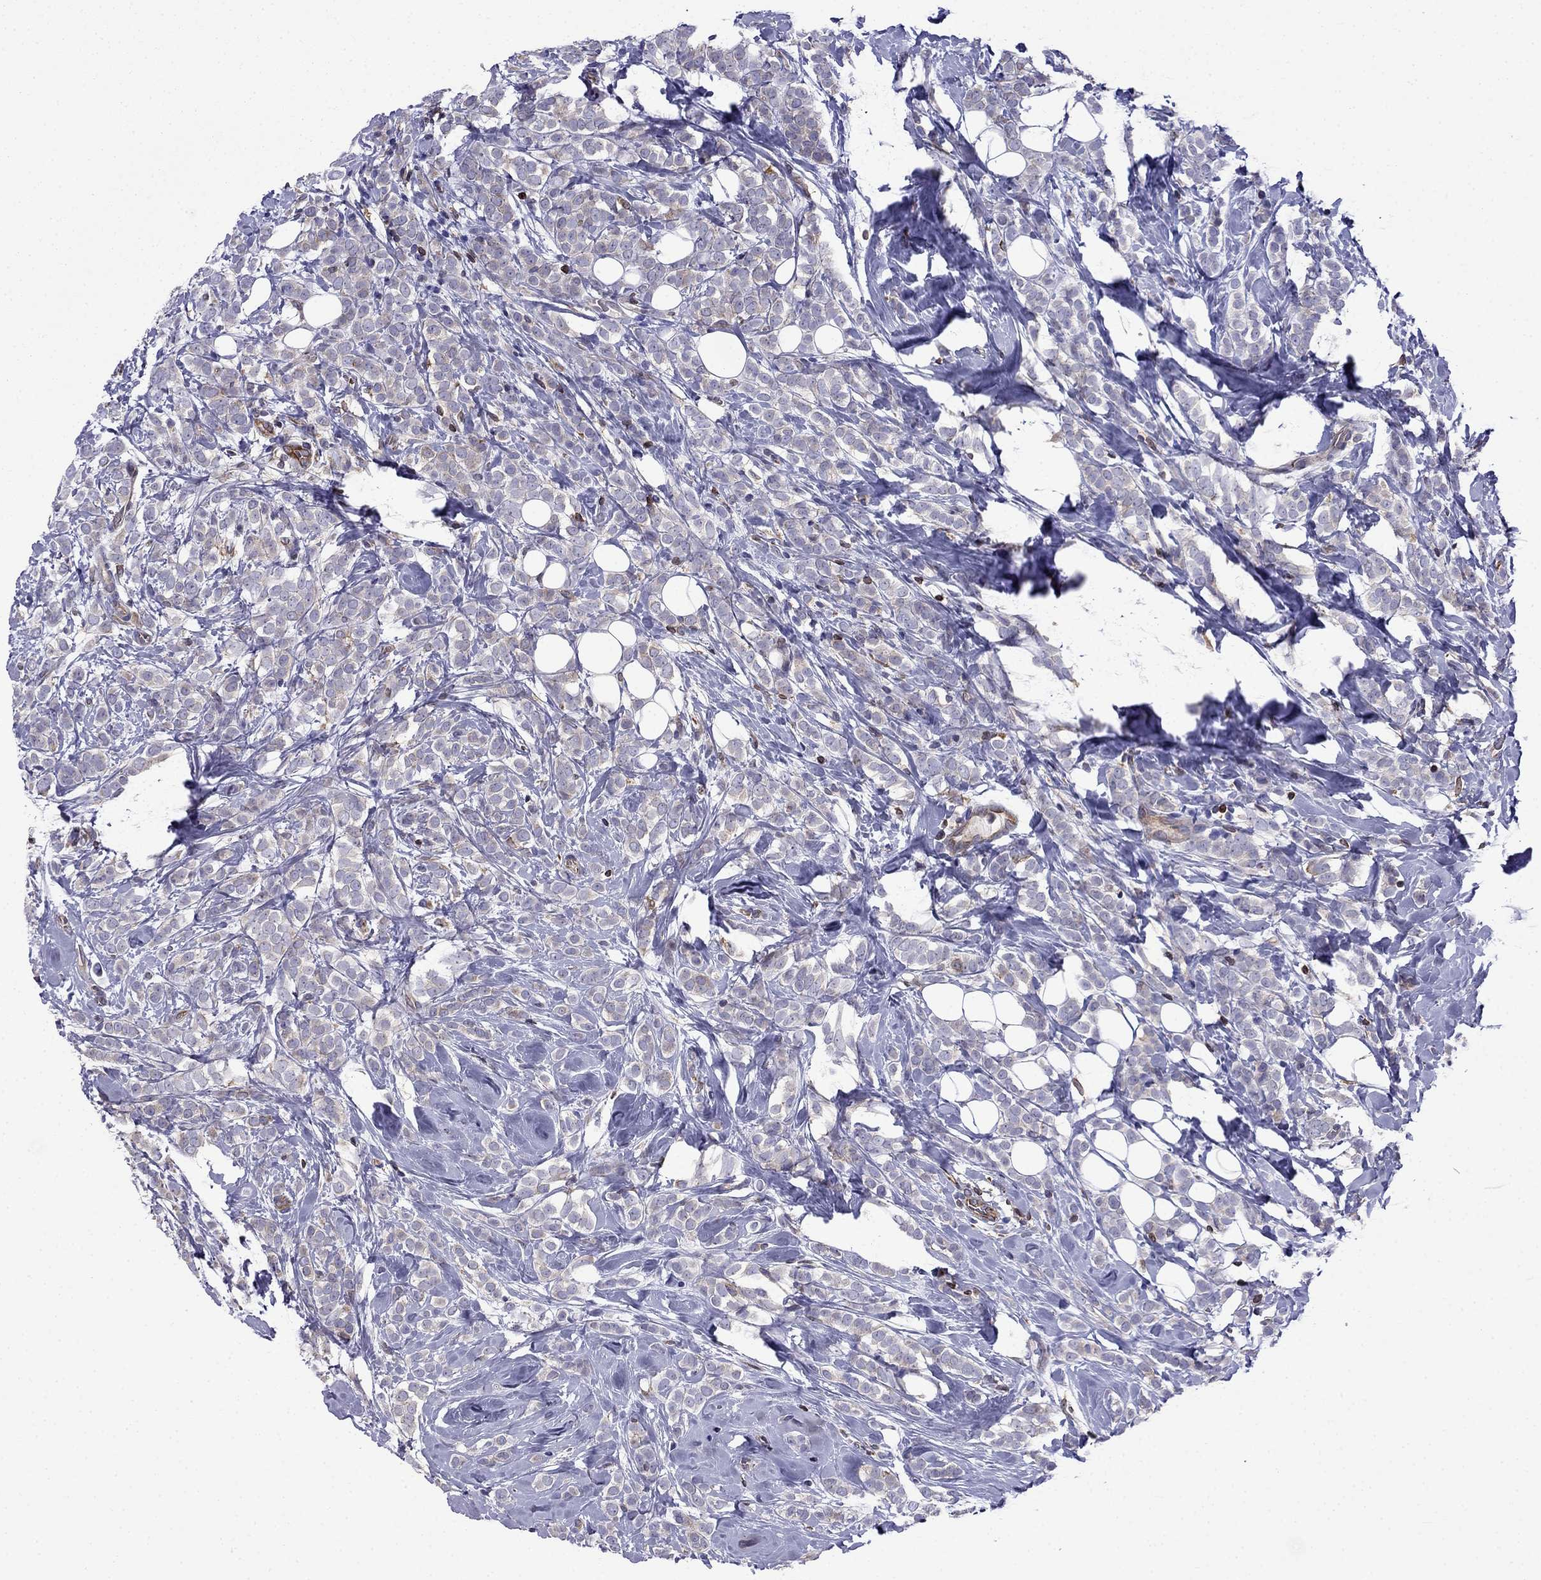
{"staining": {"intensity": "negative", "quantity": "none", "location": "none"}, "tissue": "breast cancer", "cell_type": "Tumor cells", "image_type": "cancer", "snomed": [{"axis": "morphology", "description": "Lobular carcinoma"}, {"axis": "topography", "description": "Breast"}], "caption": "IHC histopathology image of breast cancer (lobular carcinoma) stained for a protein (brown), which displays no staining in tumor cells.", "gene": "GNAL", "patient": {"sex": "female", "age": 49}}